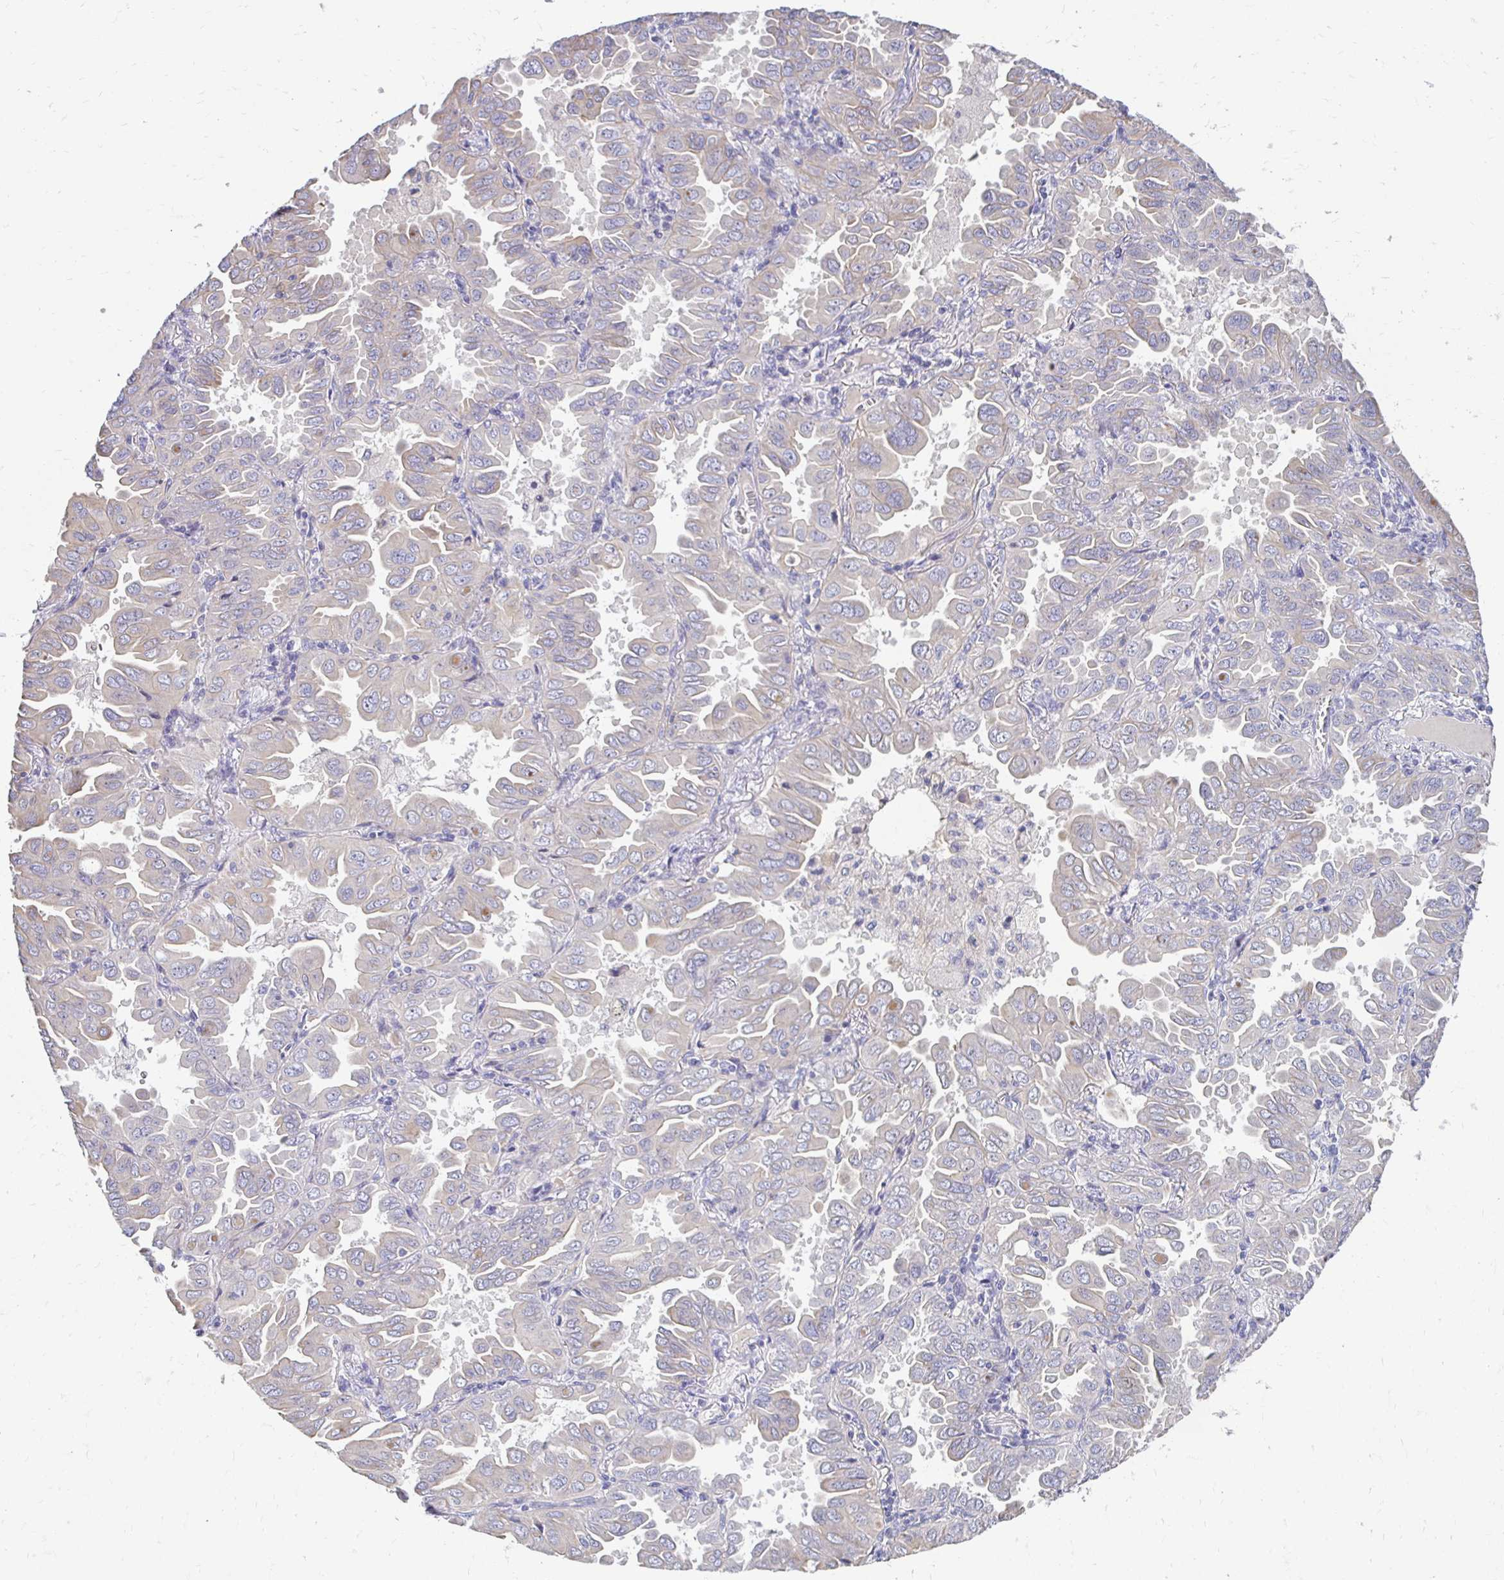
{"staining": {"intensity": "weak", "quantity": "<25%", "location": "cytoplasmic/membranous"}, "tissue": "lung cancer", "cell_type": "Tumor cells", "image_type": "cancer", "snomed": [{"axis": "morphology", "description": "Adenocarcinoma, NOS"}, {"axis": "topography", "description": "Lung"}], "caption": "The immunohistochemistry photomicrograph has no significant expression in tumor cells of lung cancer (adenocarcinoma) tissue.", "gene": "AKAP6", "patient": {"sex": "male", "age": 64}}